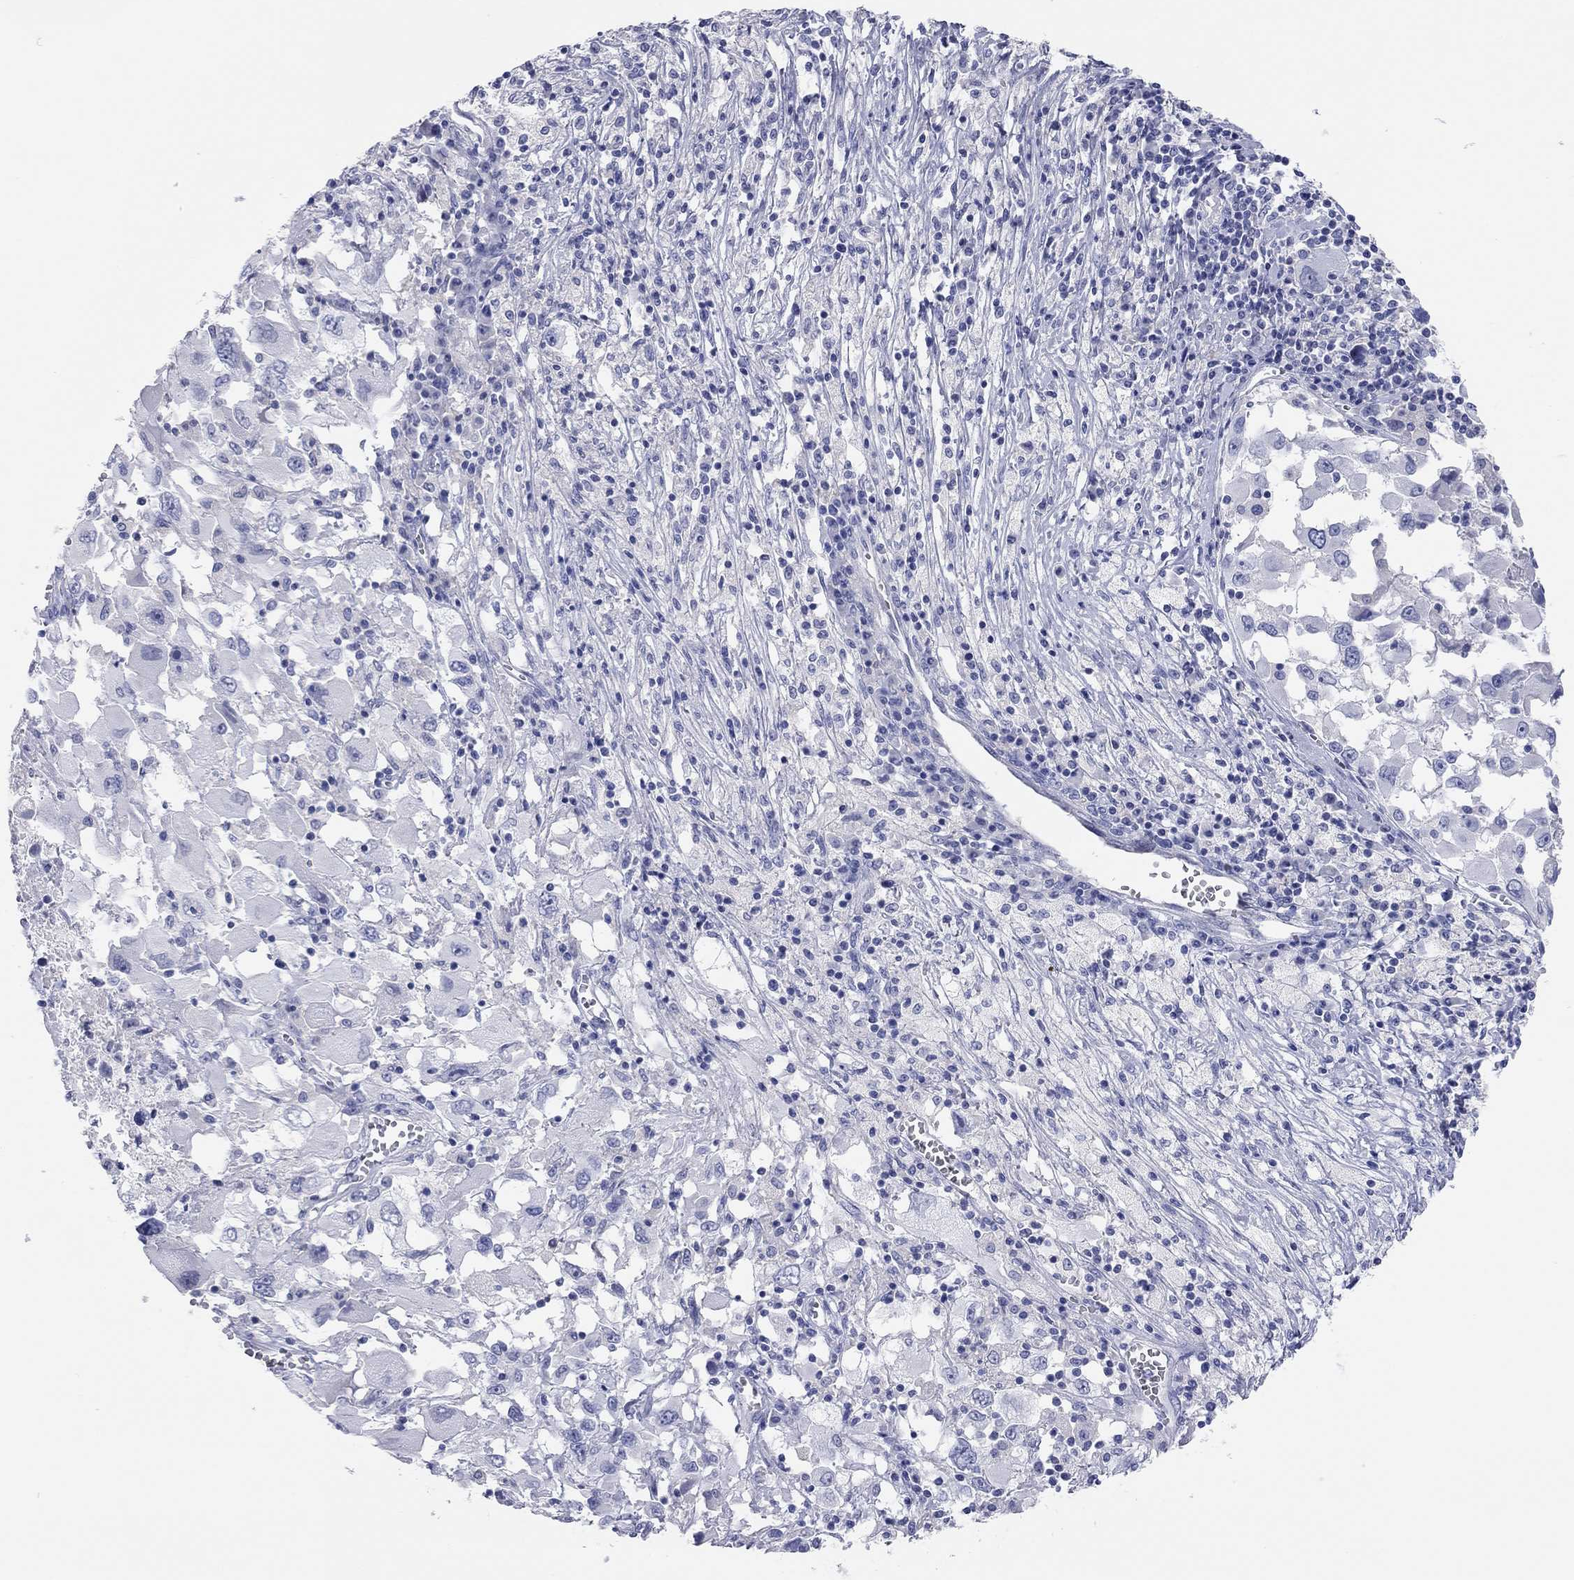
{"staining": {"intensity": "negative", "quantity": "none", "location": "none"}, "tissue": "melanoma", "cell_type": "Tumor cells", "image_type": "cancer", "snomed": [{"axis": "morphology", "description": "Malignant melanoma, Metastatic site"}, {"axis": "topography", "description": "Soft tissue"}], "caption": "Immunohistochemical staining of human malignant melanoma (metastatic site) demonstrates no significant positivity in tumor cells. (Brightfield microscopy of DAB IHC at high magnification).", "gene": "TMEM221", "patient": {"sex": "male", "age": 50}}